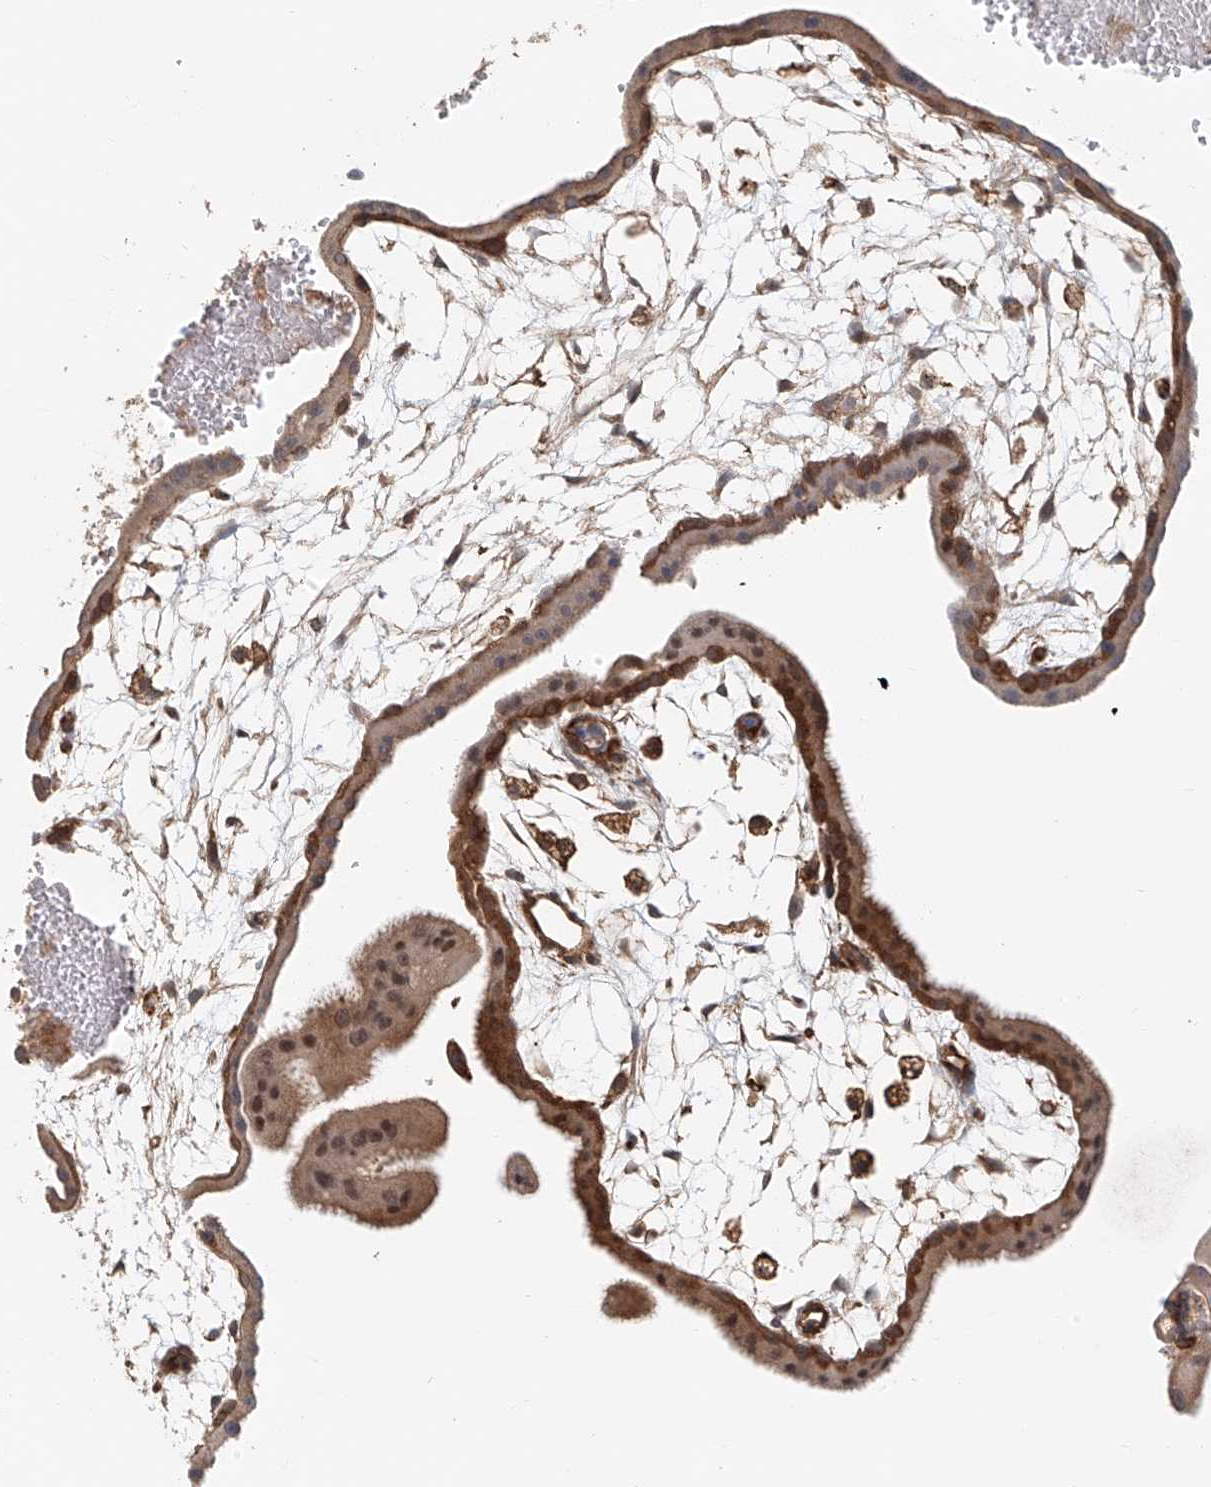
{"staining": {"intensity": "moderate", "quantity": ">75%", "location": "cytoplasmic/membranous"}, "tissue": "placenta", "cell_type": "Decidual cells", "image_type": "normal", "snomed": [{"axis": "morphology", "description": "Normal tissue, NOS"}, {"axis": "topography", "description": "Placenta"}], "caption": "High-magnification brightfield microscopy of normal placenta stained with DAB (brown) and counterstained with hematoxylin (blue). decidual cells exhibit moderate cytoplasmic/membranous positivity is appreciated in approximately>75% of cells.", "gene": "FRYL", "patient": {"sex": "female", "age": 35}}